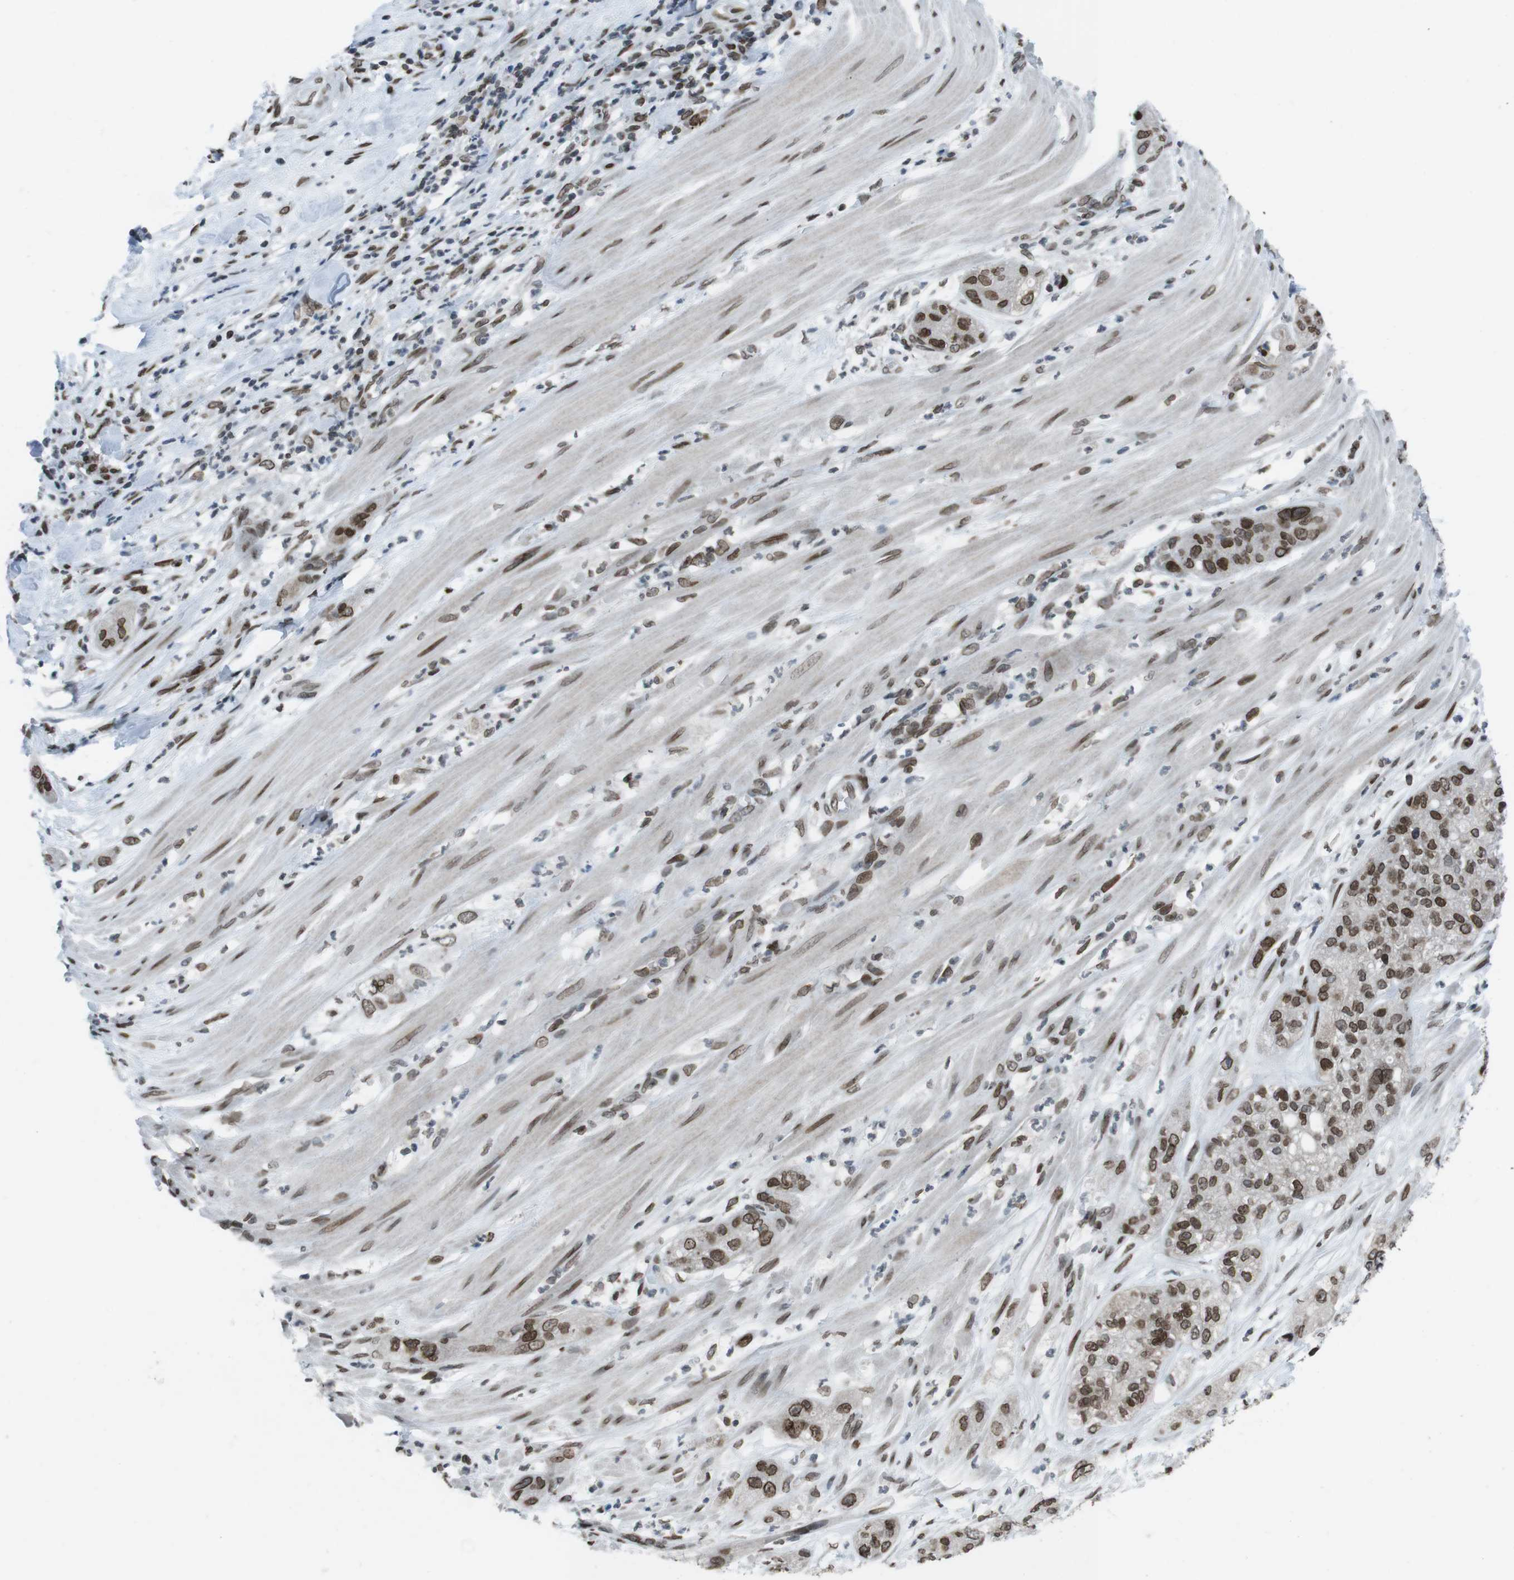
{"staining": {"intensity": "strong", "quantity": ">75%", "location": "cytoplasmic/membranous,nuclear"}, "tissue": "pancreatic cancer", "cell_type": "Tumor cells", "image_type": "cancer", "snomed": [{"axis": "morphology", "description": "Adenocarcinoma, NOS"}, {"axis": "topography", "description": "Pancreas"}], "caption": "Tumor cells demonstrate strong cytoplasmic/membranous and nuclear expression in about >75% of cells in pancreatic adenocarcinoma.", "gene": "MAD1L1", "patient": {"sex": "female", "age": 78}}